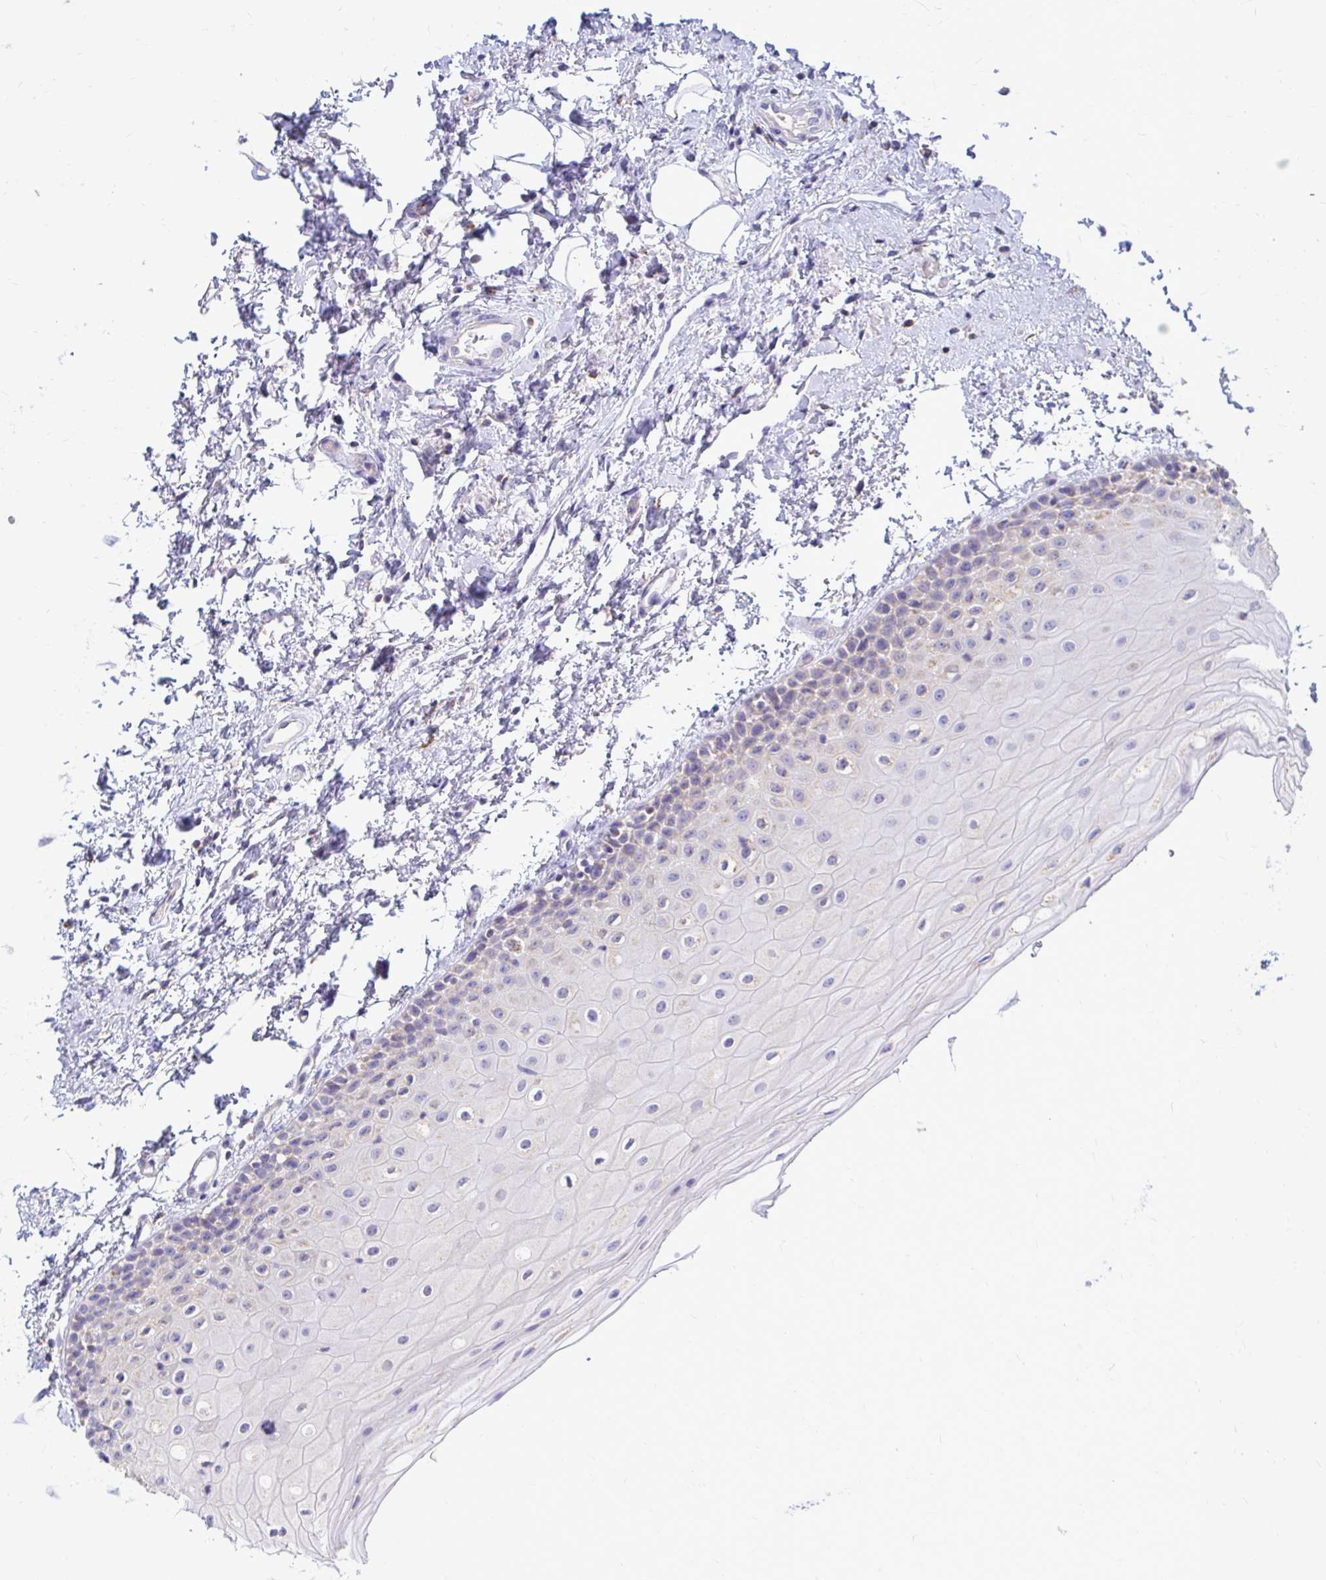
{"staining": {"intensity": "negative", "quantity": "none", "location": "none"}, "tissue": "oral mucosa", "cell_type": "Squamous epithelial cells", "image_type": "normal", "snomed": [{"axis": "morphology", "description": "Normal tissue, NOS"}, {"axis": "topography", "description": "Oral tissue"}], "caption": "This is a image of immunohistochemistry staining of normal oral mucosa, which shows no staining in squamous epithelial cells. (Stains: DAB (3,3'-diaminobenzidine) immunohistochemistry with hematoxylin counter stain, Microscopy: brightfield microscopy at high magnification).", "gene": "OR10R2", "patient": {"sex": "female", "age": 82}}